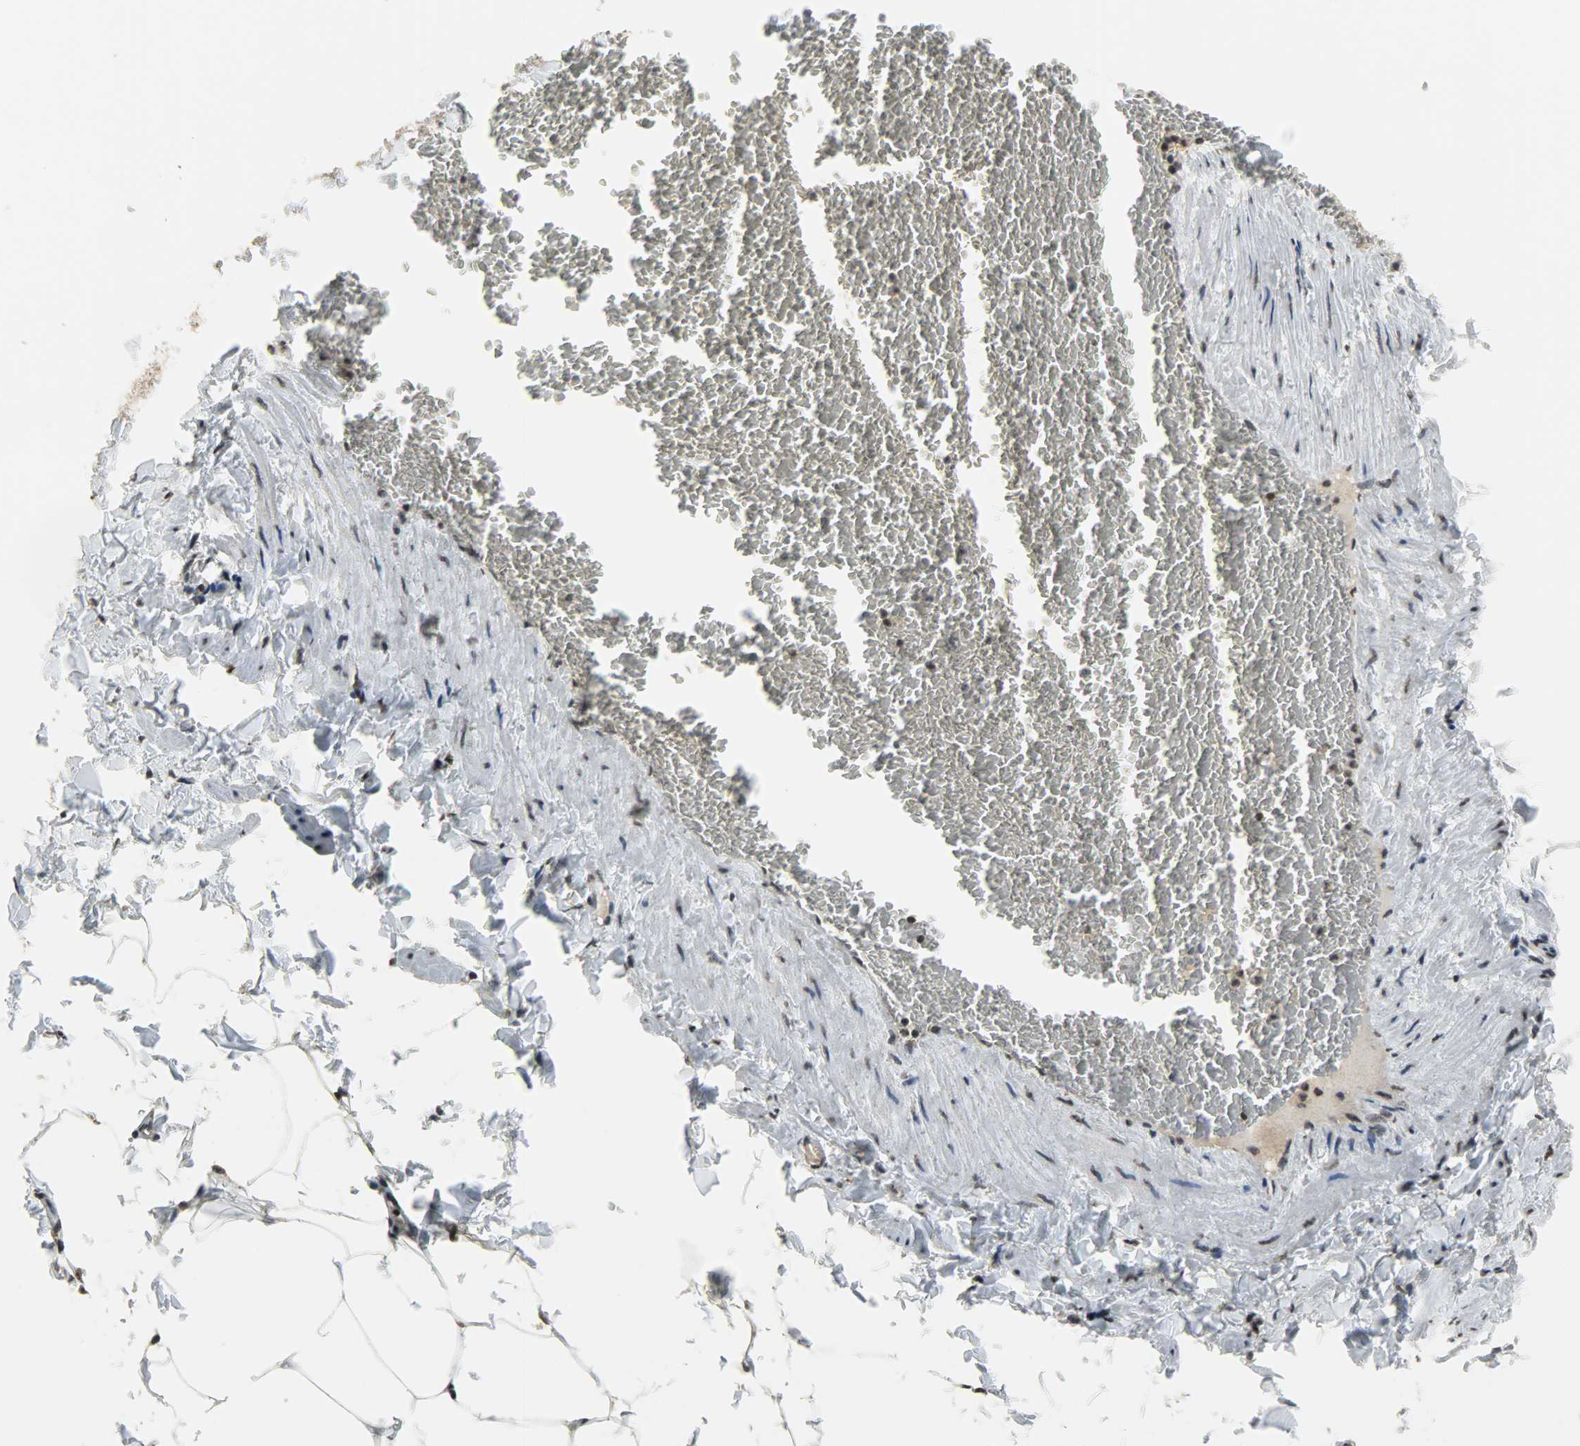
{"staining": {"intensity": "negative", "quantity": "none", "location": "none"}, "tissue": "adipose tissue", "cell_type": "Adipocytes", "image_type": "normal", "snomed": [{"axis": "morphology", "description": "Normal tissue, NOS"}, {"axis": "topography", "description": "Vascular tissue"}], "caption": "Human adipose tissue stained for a protein using immunohistochemistry demonstrates no staining in adipocytes.", "gene": "DNAJB6", "patient": {"sex": "male", "age": 41}}